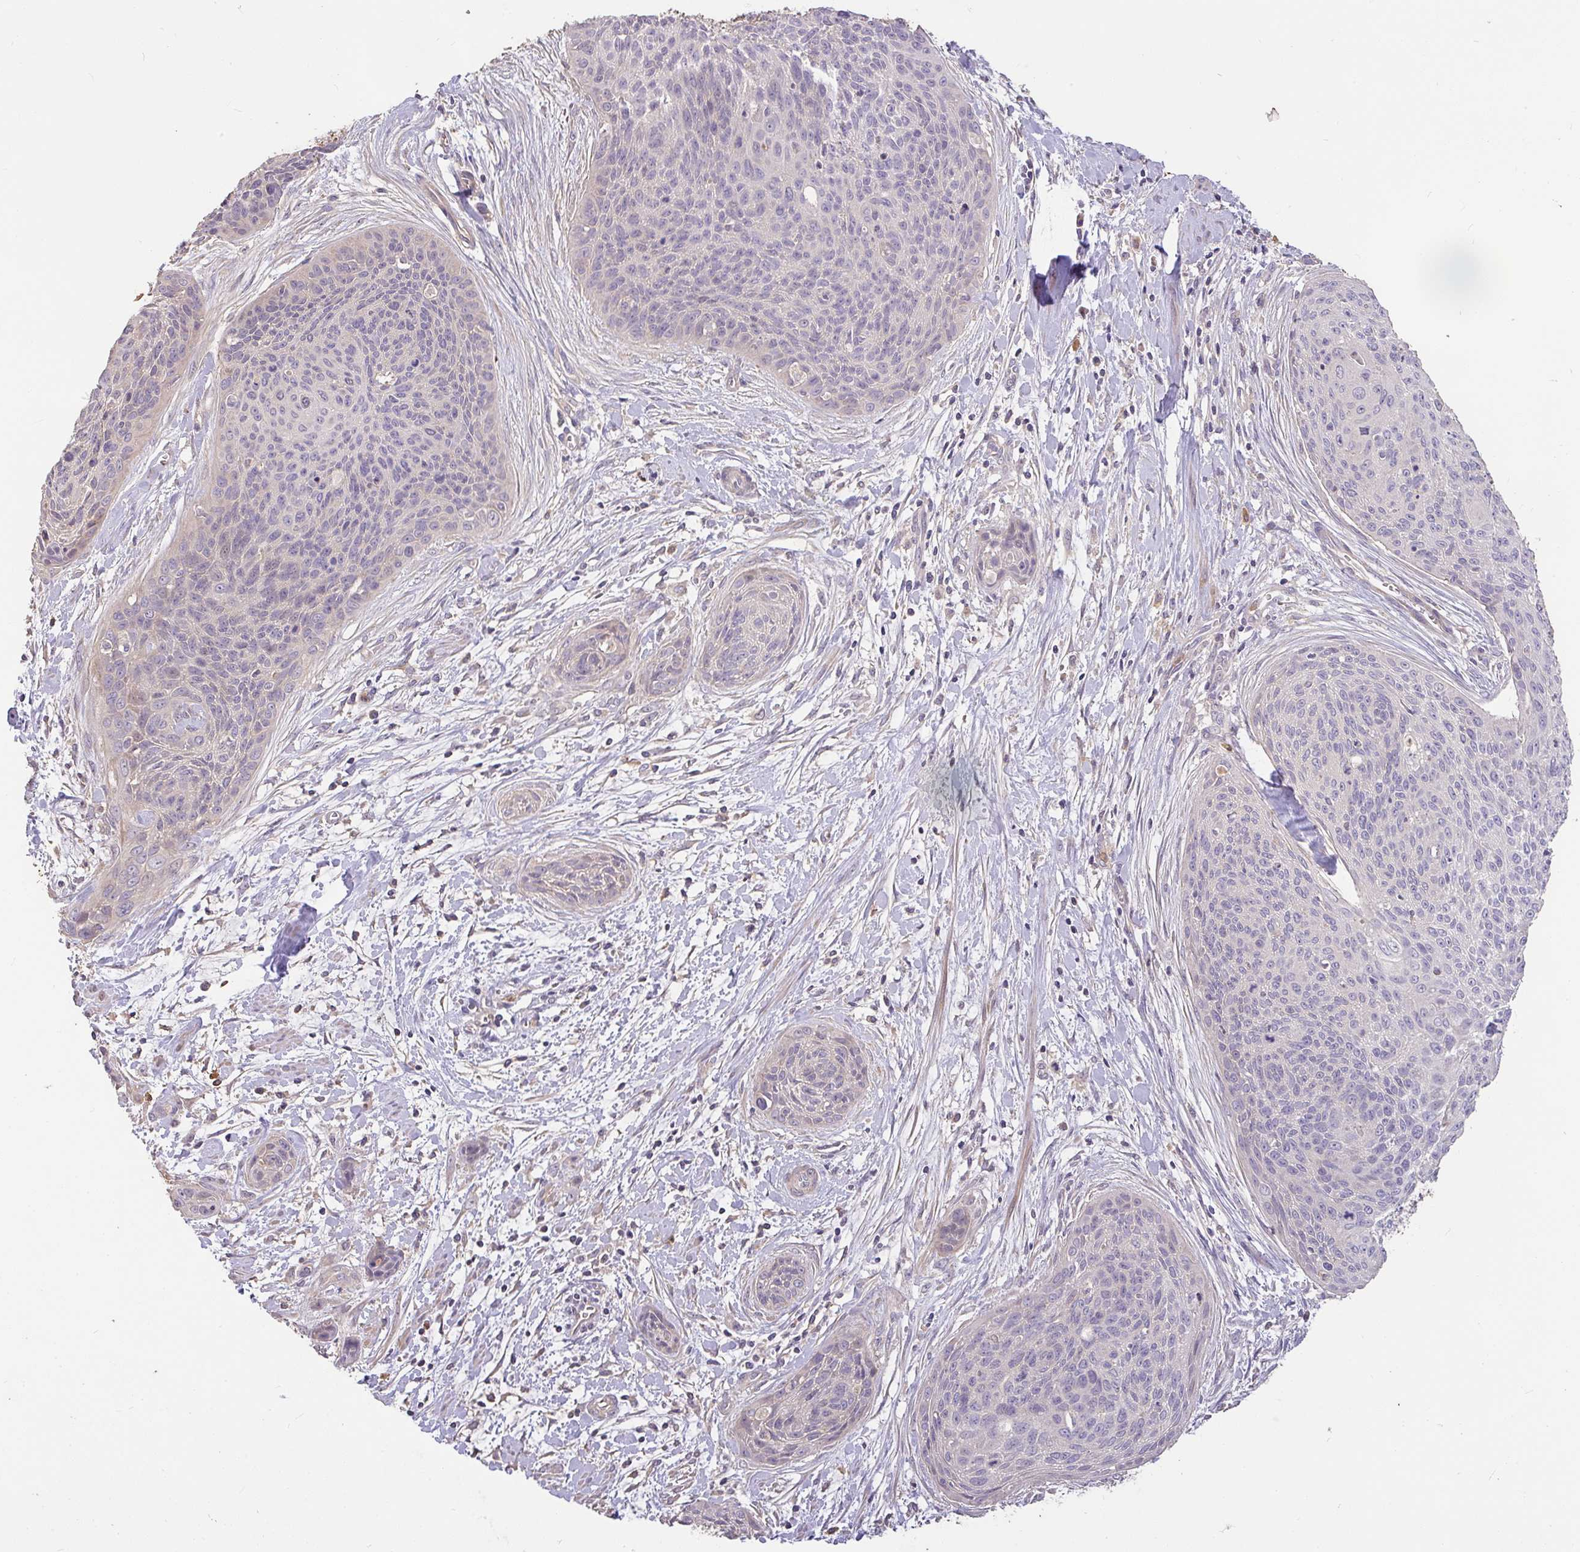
{"staining": {"intensity": "negative", "quantity": "none", "location": "none"}, "tissue": "cervical cancer", "cell_type": "Tumor cells", "image_type": "cancer", "snomed": [{"axis": "morphology", "description": "Squamous cell carcinoma, NOS"}, {"axis": "topography", "description": "Cervix"}], "caption": "Immunohistochemistry (IHC) of human squamous cell carcinoma (cervical) exhibits no positivity in tumor cells.", "gene": "FCER1A", "patient": {"sex": "female", "age": 55}}